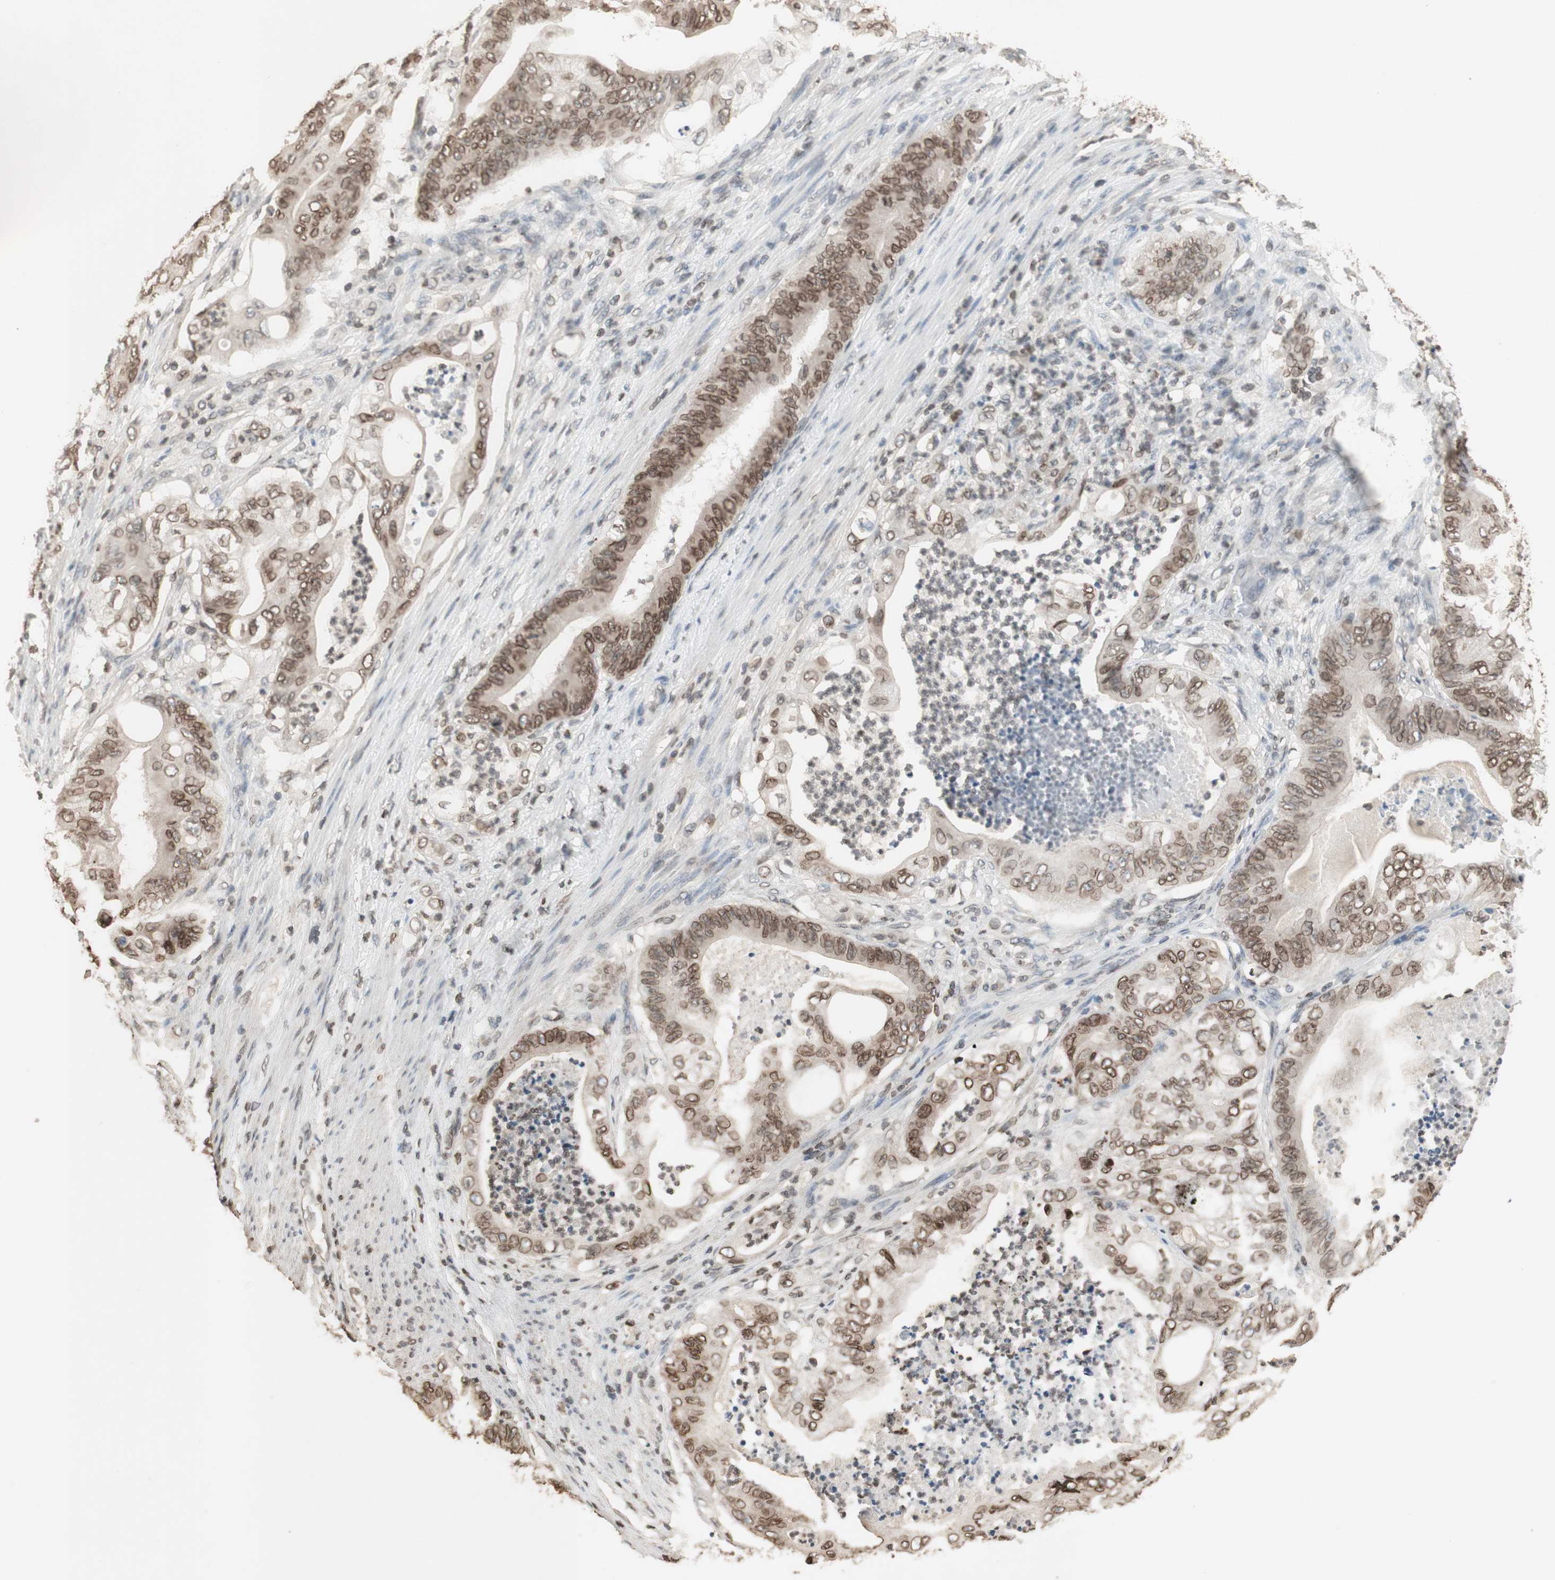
{"staining": {"intensity": "moderate", "quantity": ">75%", "location": "cytoplasmic/membranous,nuclear"}, "tissue": "stomach cancer", "cell_type": "Tumor cells", "image_type": "cancer", "snomed": [{"axis": "morphology", "description": "Adenocarcinoma, NOS"}, {"axis": "topography", "description": "Stomach"}], "caption": "Stomach cancer (adenocarcinoma) tissue demonstrates moderate cytoplasmic/membranous and nuclear staining in approximately >75% of tumor cells, visualized by immunohistochemistry. (DAB (3,3'-diaminobenzidine) IHC with brightfield microscopy, high magnification).", "gene": "TMPO", "patient": {"sex": "female", "age": 73}}